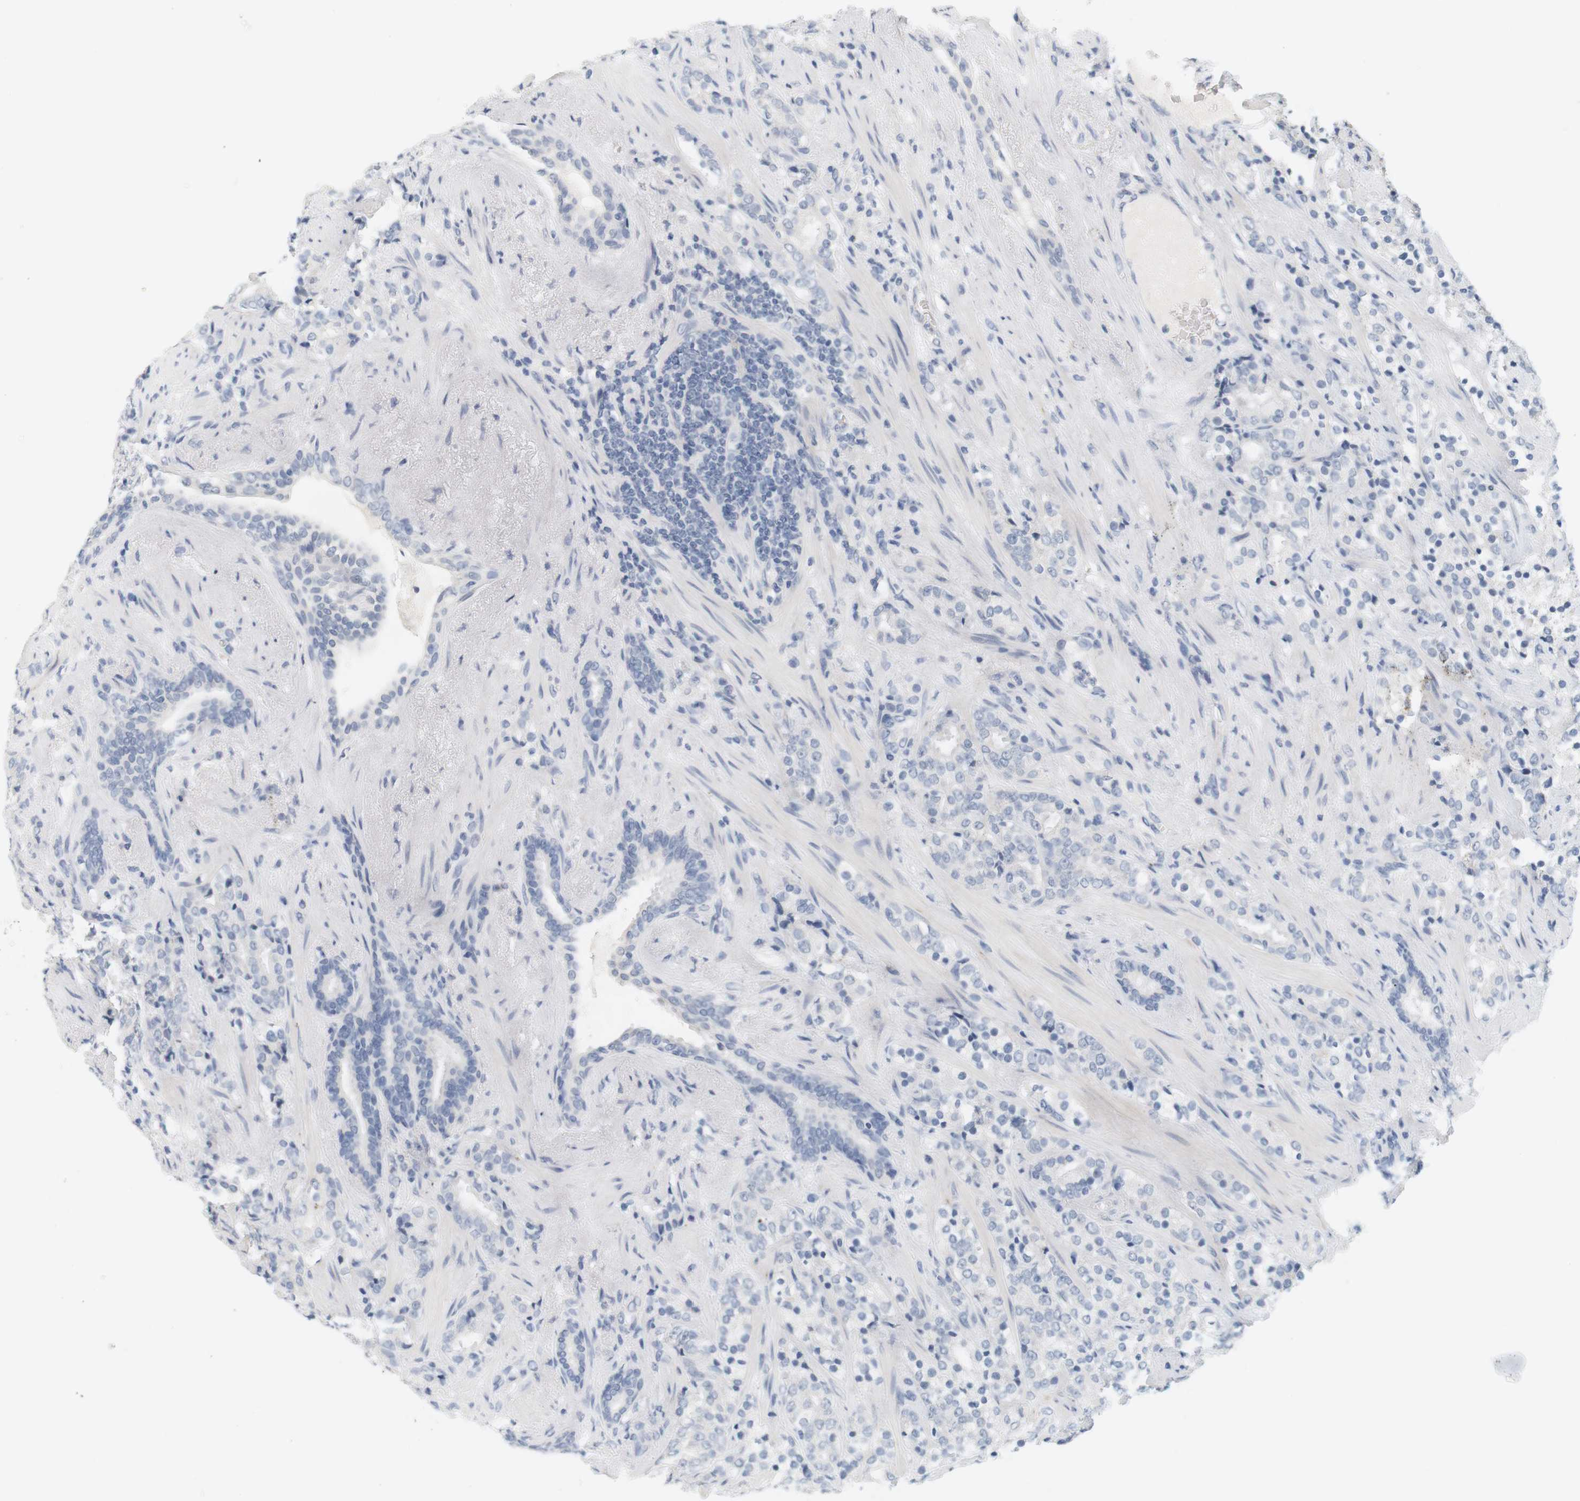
{"staining": {"intensity": "negative", "quantity": "none", "location": "none"}, "tissue": "prostate cancer", "cell_type": "Tumor cells", "image_type": "cancer", "snomed": [{"axis": "morphology", "description": "Adenocarcinoma, High grade"}, {"axis": "topography", "description": "Prostate"}], "caption": "Immunohistochemistry micrograph of human prostate cancer stained for a protein (brown), which exhibits no expression in tumor cells.", "gene": "OPRM1", "patient": {"sex": "male", "age": 71}}